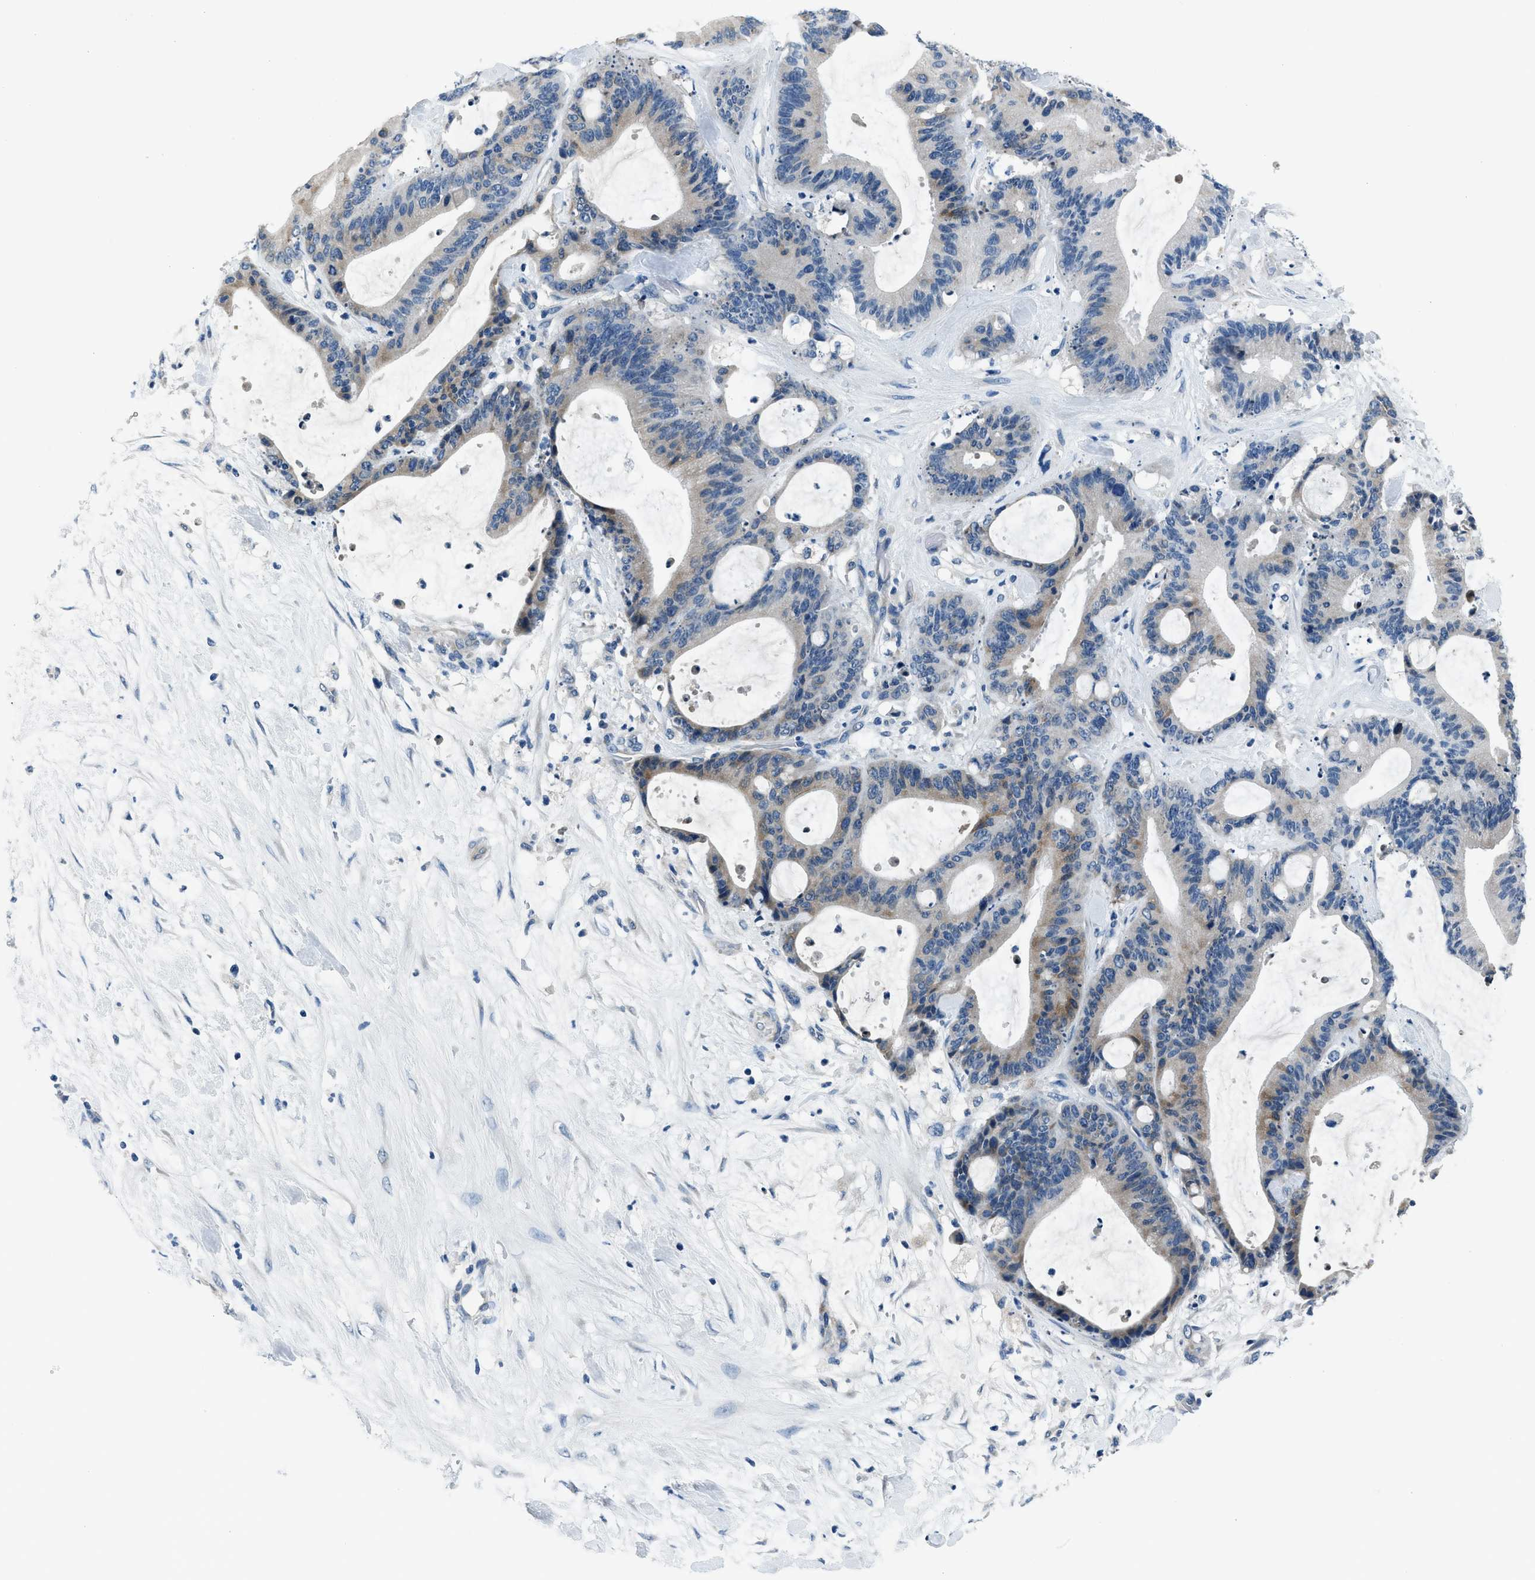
{"staining": {"intensity": "weak", "quantity": "<25%", "location": "cytoplasmic/membranous"}, "tissue": "liver cancer", "cell_type": "Tumor cells", "image_type": "cancer", "snomed": [{"axis": "morphology", "description": "Cholangiocarcinoma"}, {"axis": "topography", "description": "Liver"}], "caption": "Tumor cells are negative for brown protein staining in cholangiocarcinoma (liver).", "gene": "GJA3", "patient": {"sex": "female", "age": 73}}